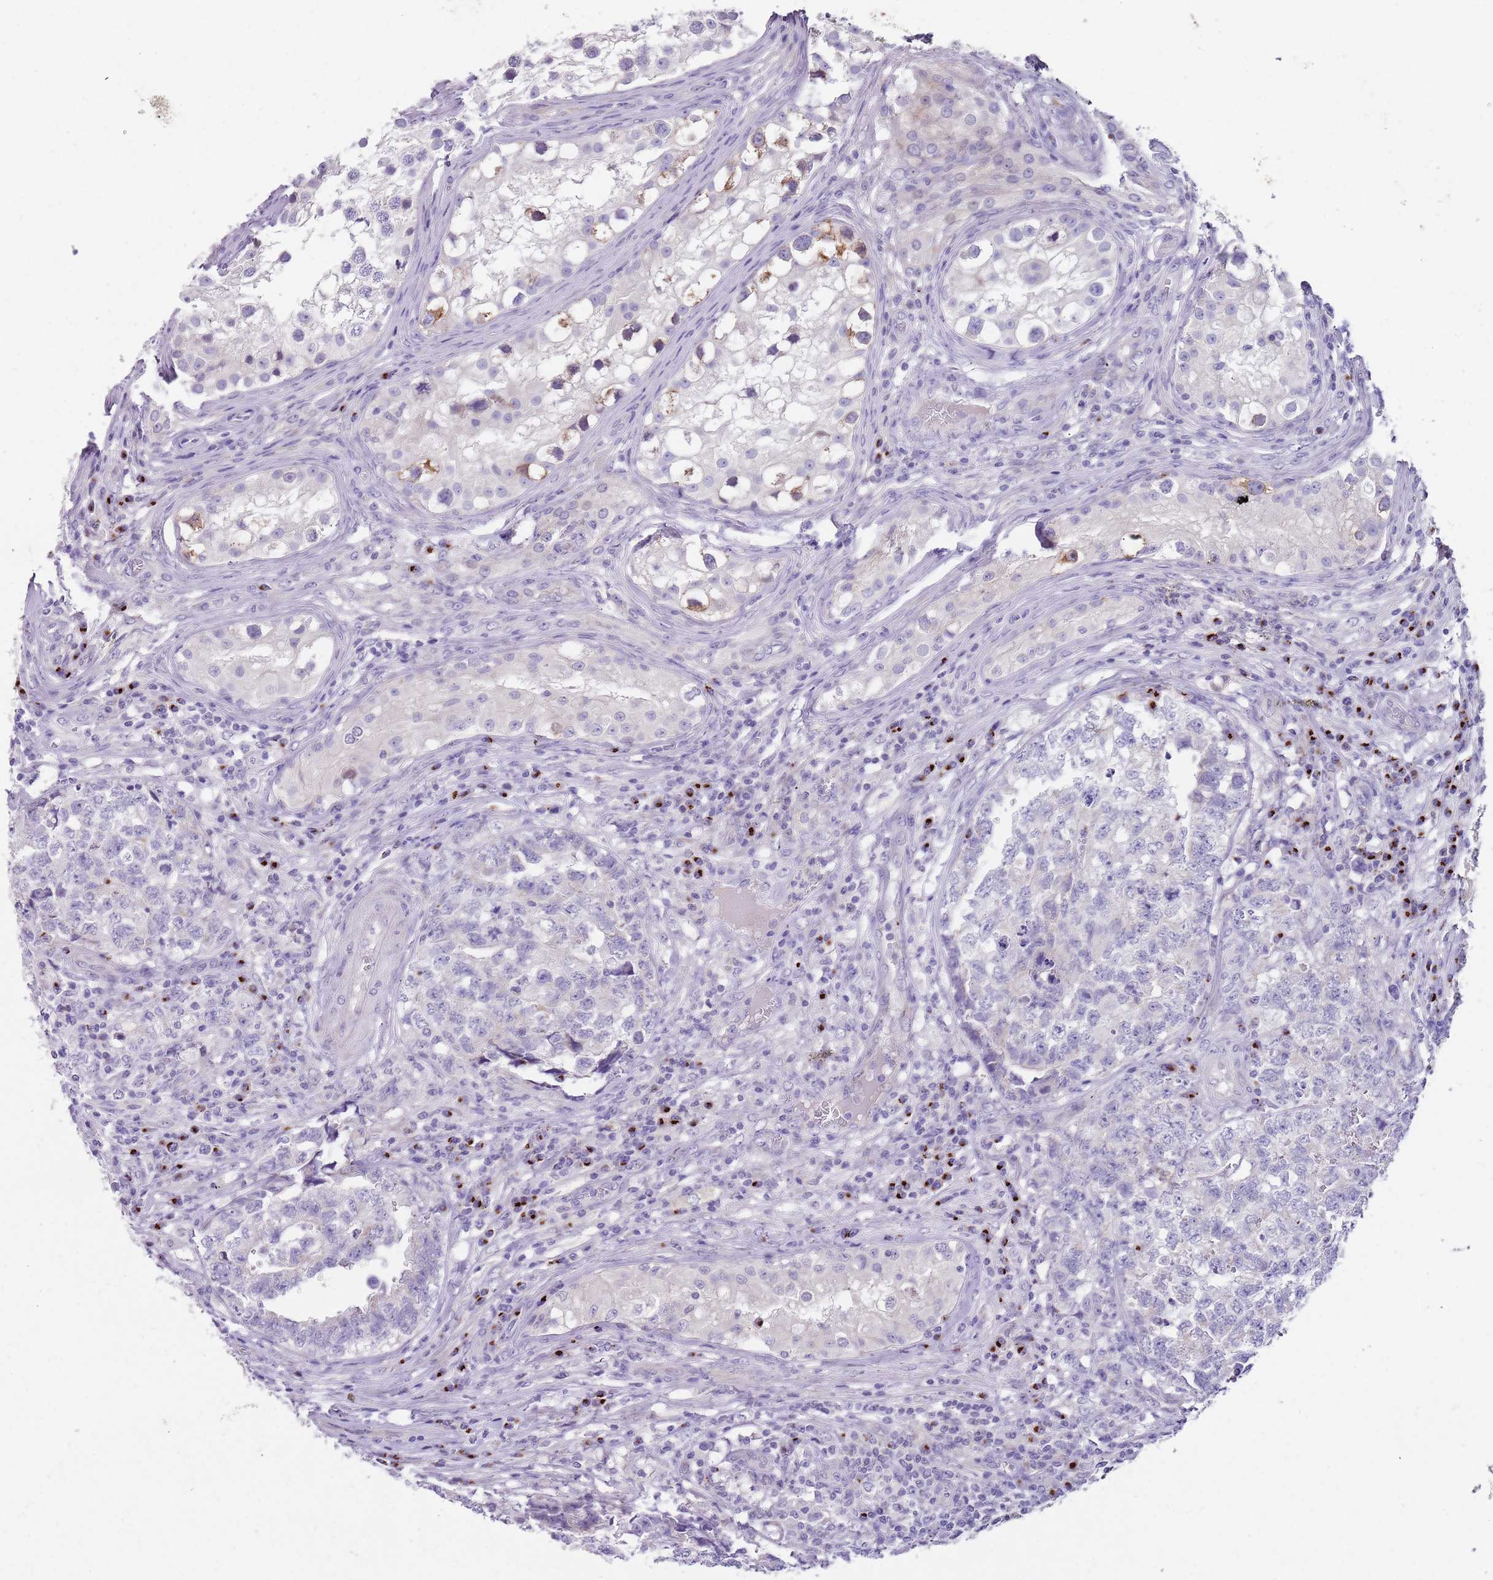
{"staining": {"intensity": "negative", "quantity": "none", "location": "none"}, "tissue": "testis cancer", "cell_type": "Tumor cells", "image_type": "cancer", "snomed": [{"axis": "morphology", "description": "Carcinoma, Embryonal, NOS"}, {"axis": "topography", "description": "Testis"}], "caption": "Testis embryonal carcinoma was stained to show a protein in brown. There is no significant staining in tumor cells.", "gene": "C2CD3", "patient": {"sex": "male", "age": 31}}